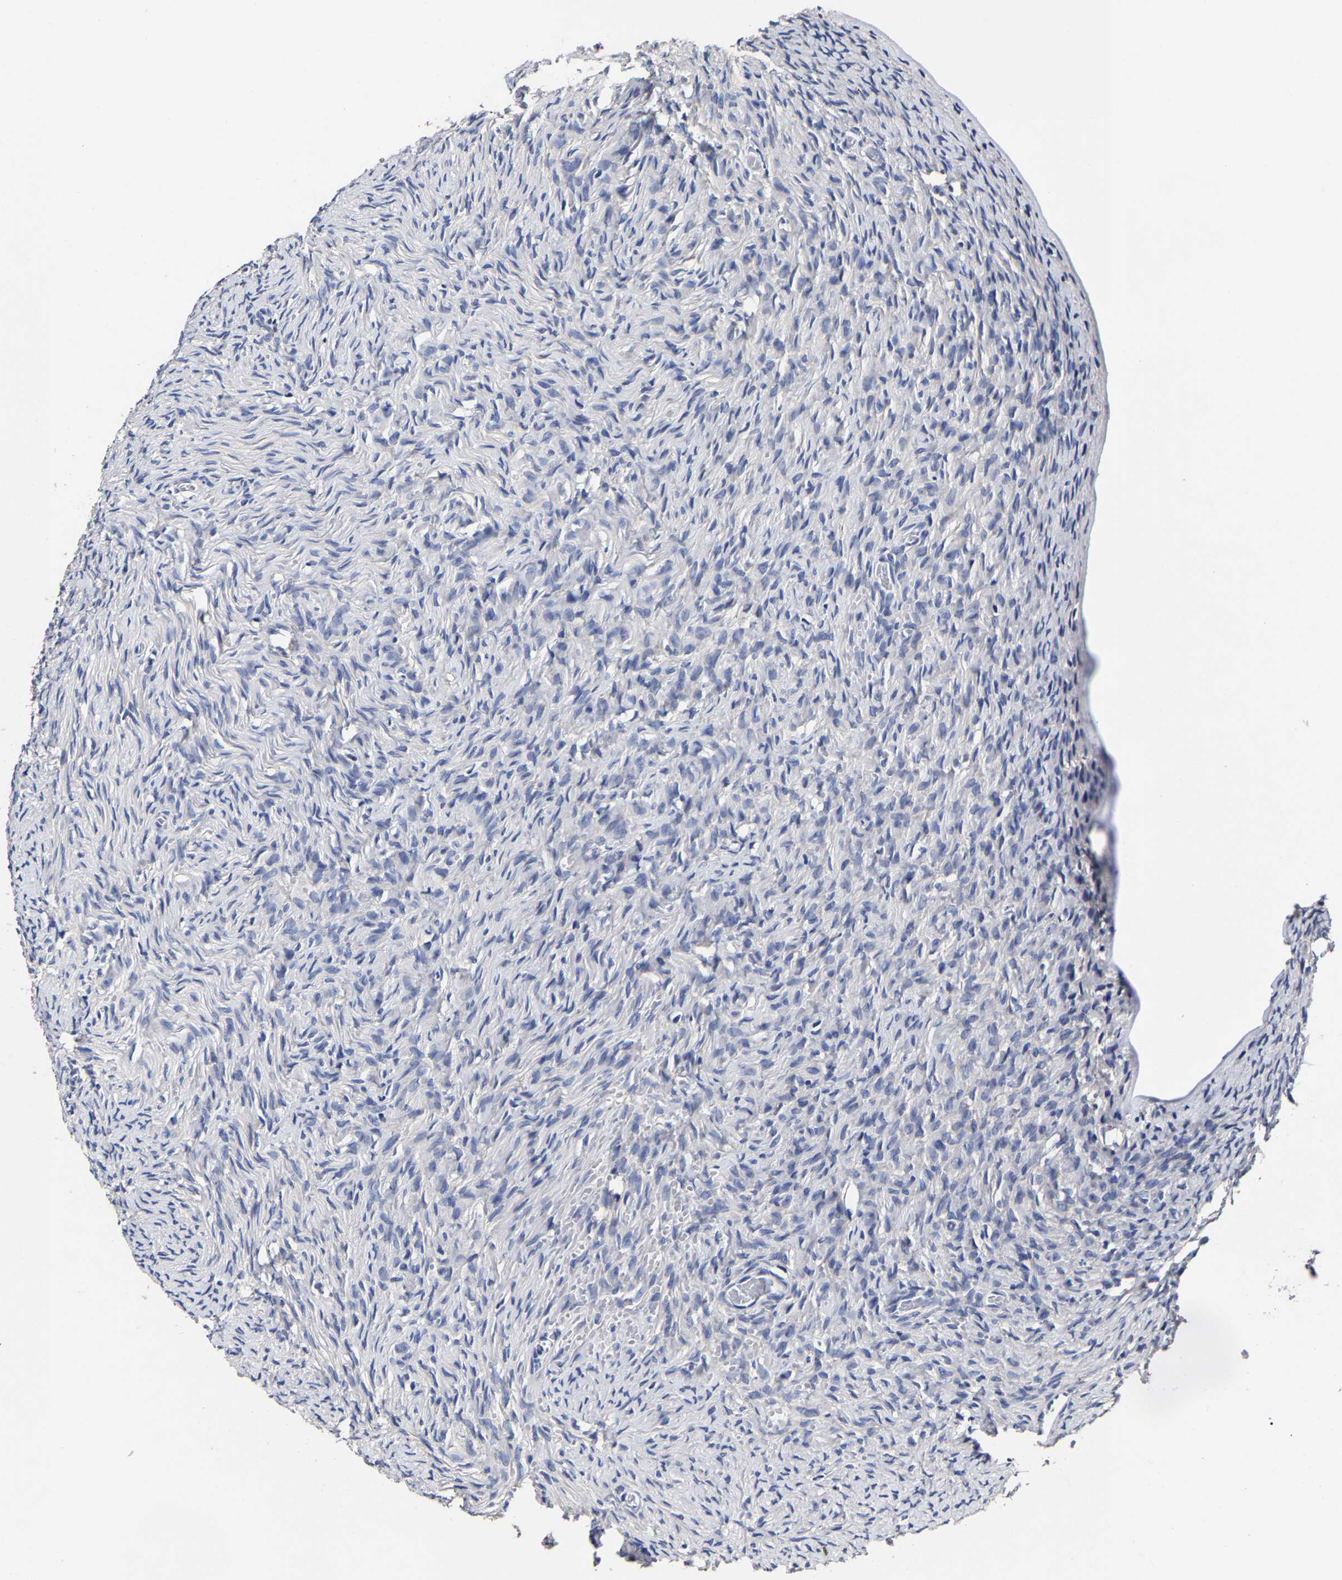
{"staining": {"intensity": "negative", "quantity": "none", "location": "none"}, "tissue": "ovary", "cell_type": "Ovarian stroma cells", "image_type": "normal", "snomed": [{"axis": "morphology", "description": "Normal tissue, NOS"}, {"axis": "topography", "description": "Ovary"}], "caption": "Immunohistochemical staining of unremarkable ovary exhibits no significant positivity in ovarian stroma cells. (DAB immunohistochemistry, high magnification).", "gene": "AKAP4", "patient": {"sex": "female", "age": 27}}